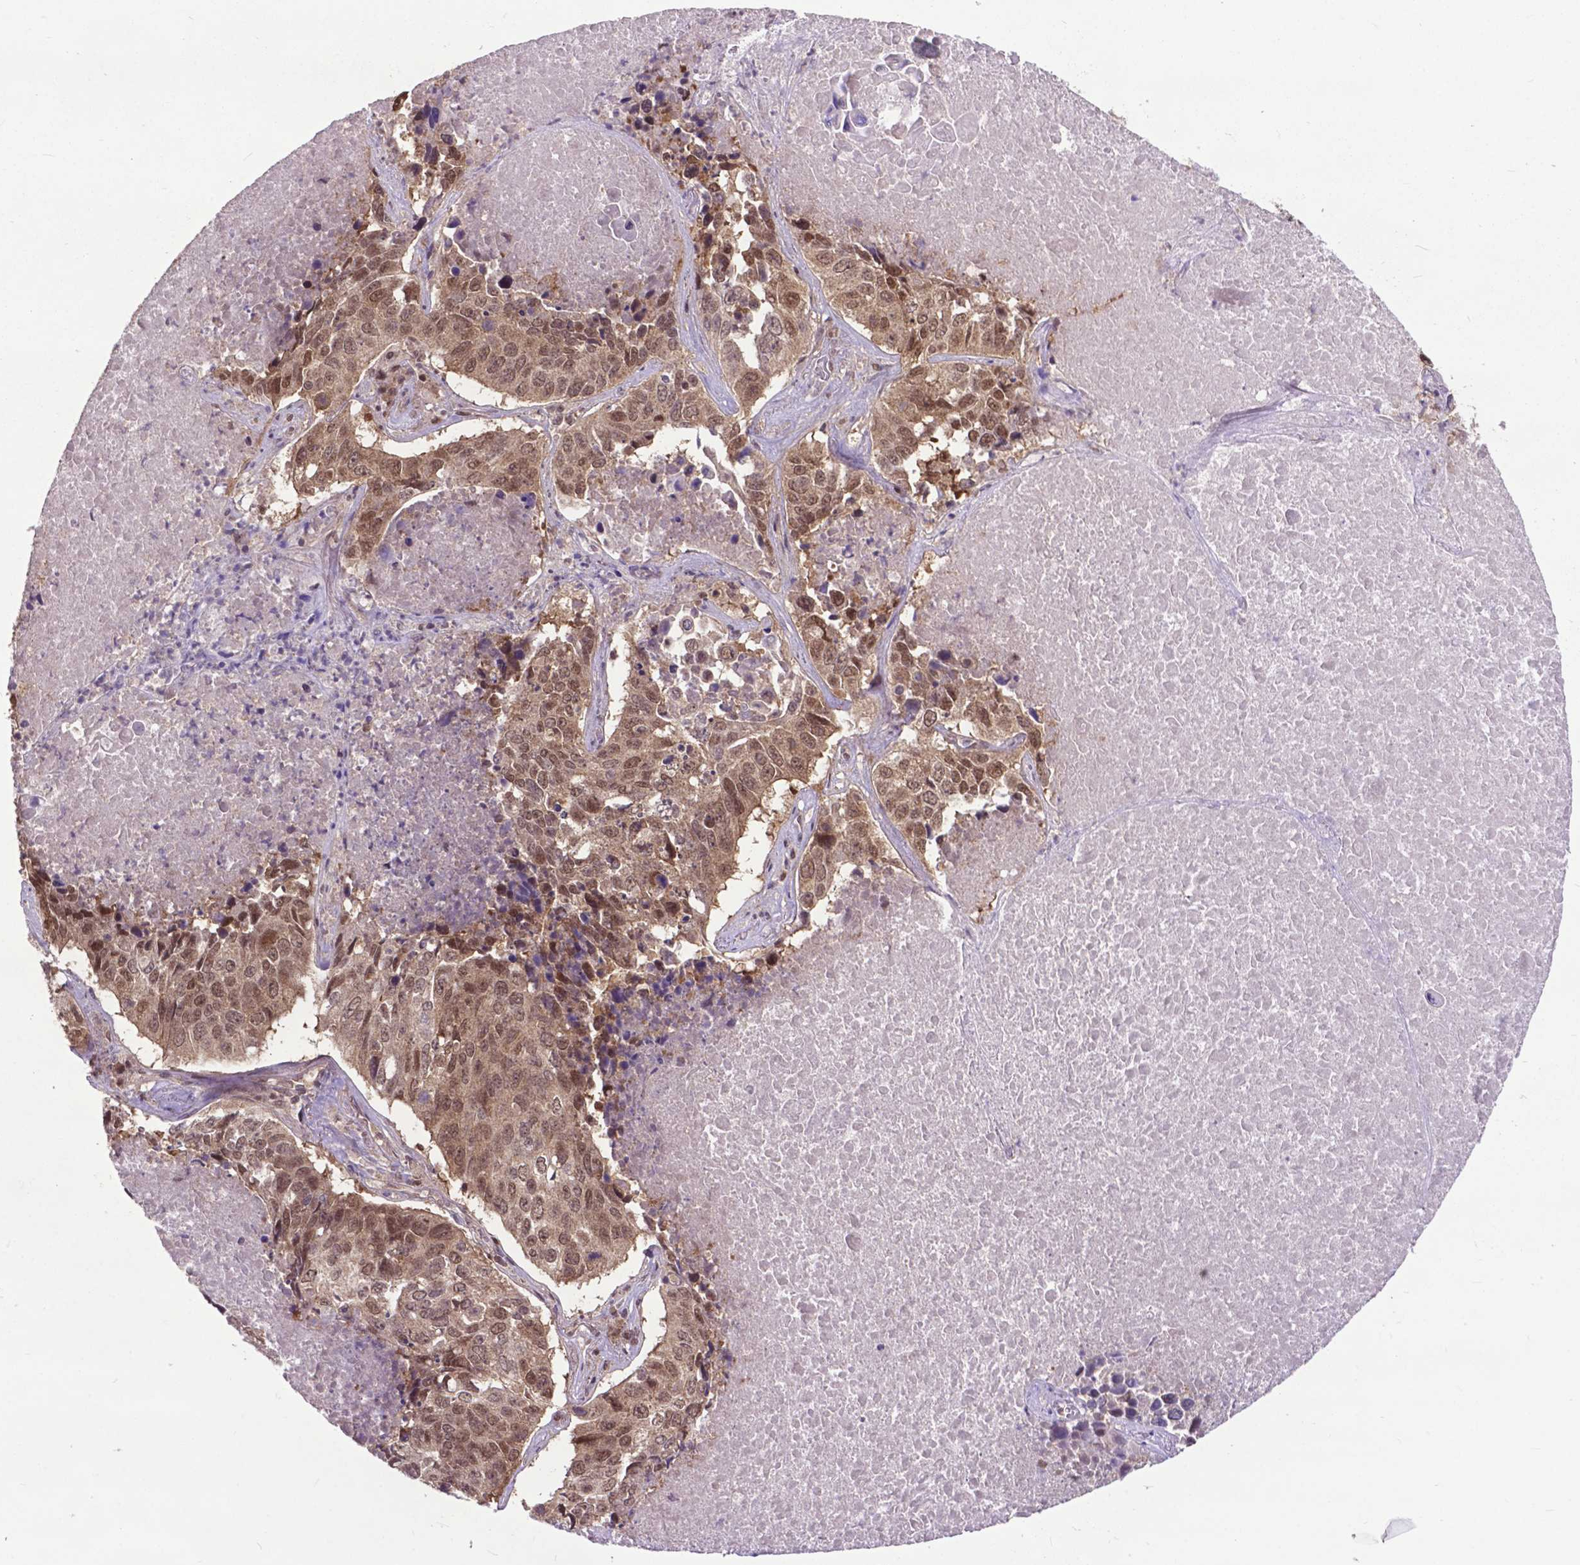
{"staining": {"intensity": "moderate", "quantity": ">75%", "location": "cytoplasmic/membranous,nuclear"}, "tissue": "lung cancer", "cell_type": "Tumor cells", "image_type": "cancer", "snomed": [{"axis": "morphology", "description": "Normal tissue, NOS"}, {"axis": "morphology", "description": "Squamous cell carcinoma, NOS"}, {"axis": "topography", "description": "Bronchus"}, {"axis": "topography", "description": "Lung"}], "caption": "High-magnification brightfield microscopy of squamous cell carcinoma (lung) stained with DAB (brown) and counterstained with hematoxylin (blue). tumor cells exhibit moderate cytoplasmic/membranous and nuclear expression is identified in approximately>75% of cells. (DAB (3,3'-diaminobenzidine) IHC, brown staining for protein, blue staining for nuclei).", "gene": "FAF1", "patient": {"sex": "male", "age": 64}}